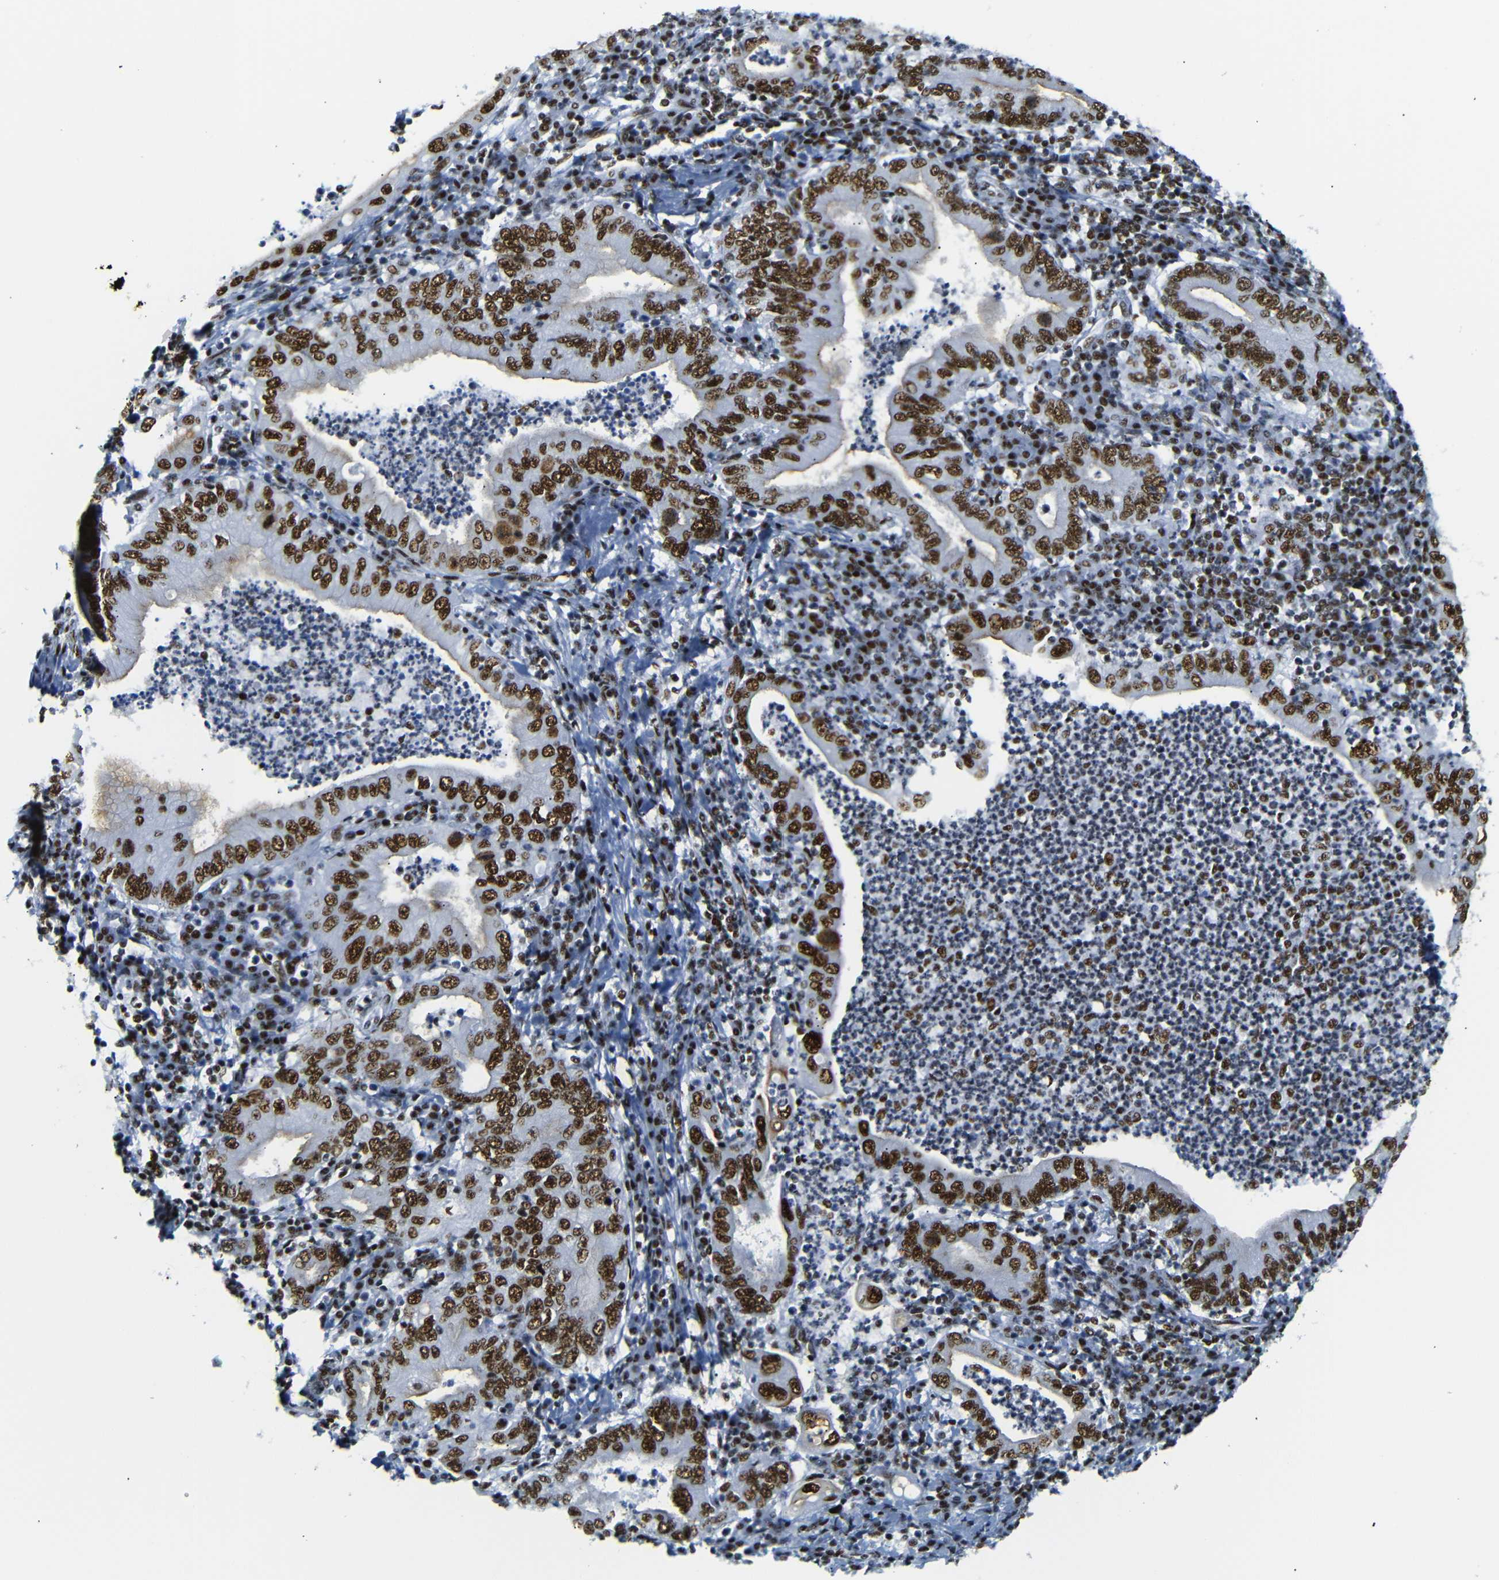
{"staining": {"intensity": "strong", "quantity": ">75%", "location": "nuclear"}, "tissue": "stomach cancer", "cell_type": "Tumor cells", "image_type": "cancer", "snomed": [{"axis": "morphology", "description": "Normal tissue, NOS"}, {"axis": "morphology", "description": "Adenocarcinoma, NOS"}, {"axis": "topography", "description": "Esophagus"}, {"axis": "topography", "description": "Stomach, upper"}, {"axis": "topography", "description": "Peripheral nerve tissue"}], "caption": "Protein expression analysis of stomach cancer exhibits strong nuclear expression in about >75% of tumor cells.", "gene": "TRA2B", "patient": {"sex": "male", "age": 62}}